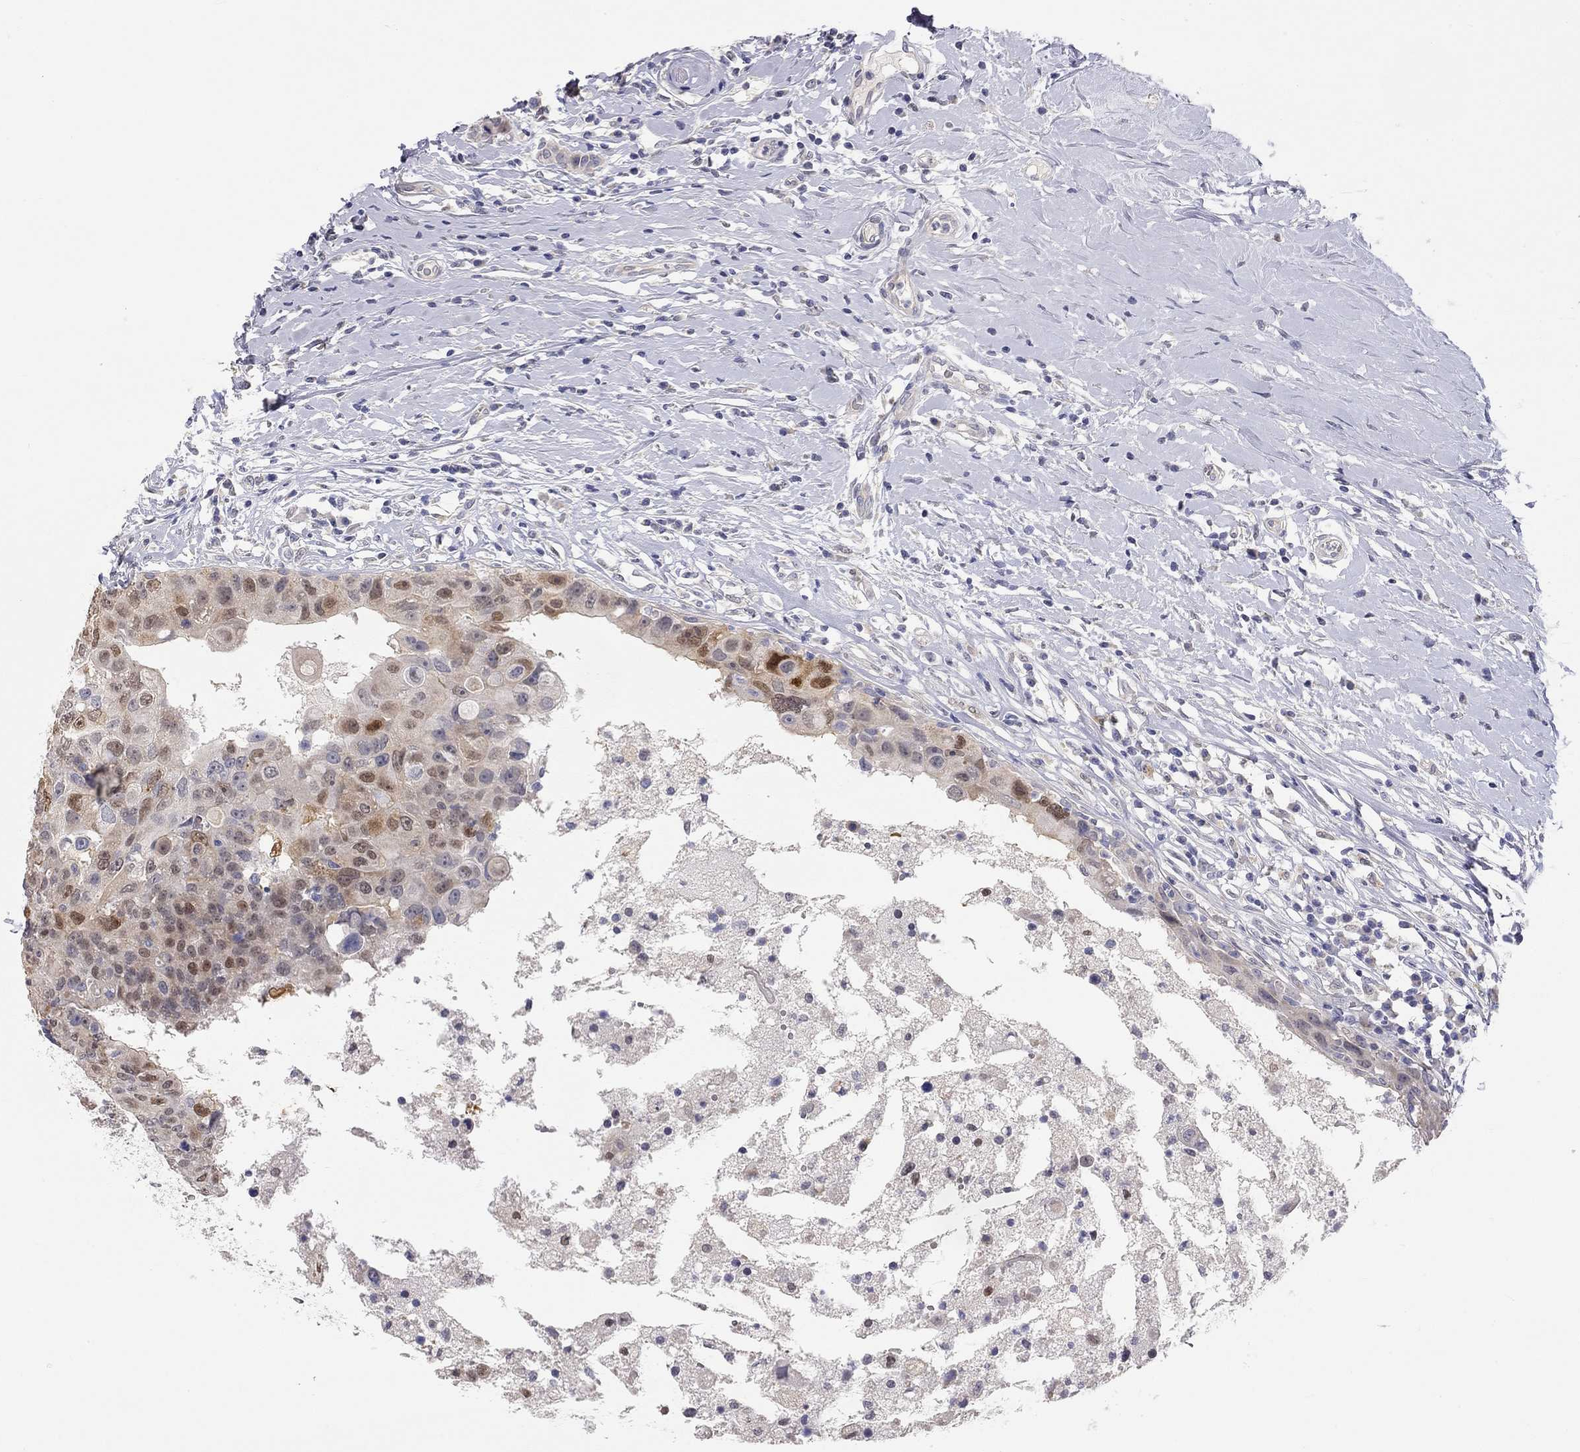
{"staining": {"intensity": "strong", "quantity": "<25%", "location": "nuclear"}, "tissue": "breast cancer", "cell_type": "Tumor cells", "image_type": "cancer", "snomed": [{"axis": "morphology", "description": "Duct carcinoma"}, {"axis": "topography", "description": "Breast"}], "caption": "A brown stain shows strong nuclear positivity of a protein in infiltrating ductal carcinoma (breast) tumor cells. The staining is performed using DAB brown chromogen to label protein expression. The nuclei are counter-stained blue using hematoxylin.", "gene": "PAPSS2", "patient": {"sex": "female", "age": 27}}